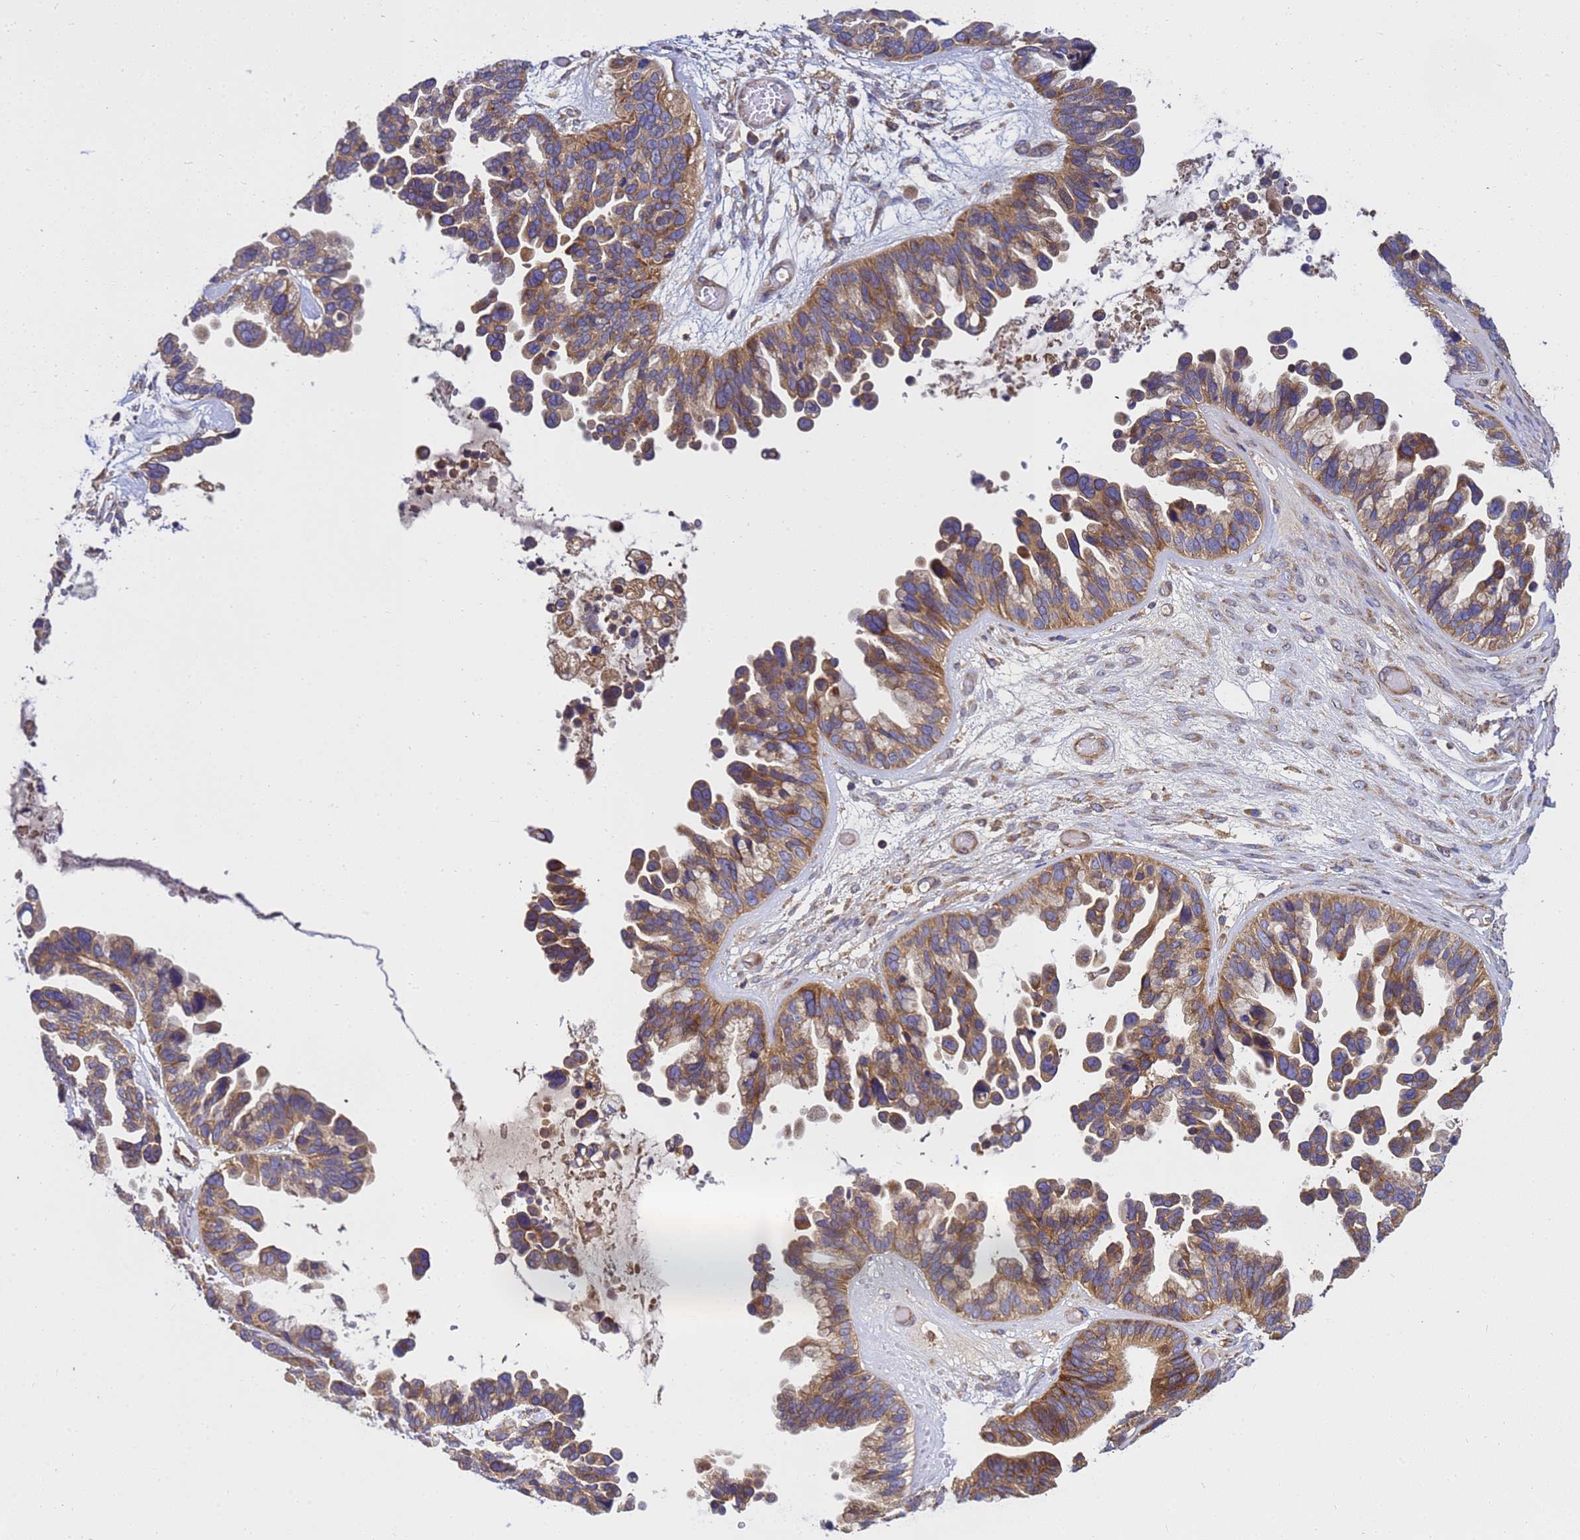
{"staining": {"intensity": "moderate", "quantity": ">75%", "location": "cytoplasmic/membranous"}, "tissue": "ovarian cancer", "cell_type": "Tumor cells", "image_type": "cancer", "snomed": [{"axis": "morphology", "description": "Cystadenocarcinoma, serous, NOS"}, {"axis": "topography", "description": "Ovary"}], "caption": "A medium amount of moderate cytoplasmic/membranous positivity is seen in approximately >75% of tumor cells in ovarian serous cystadenocarcinoma tissue. The staining is performed using DAB brown chromogen to label protein expression. The nuclei are counter-stained blue using hematoxylin.", "gene": "BECN1", "patient": {"sex": "female", "age": 56}}